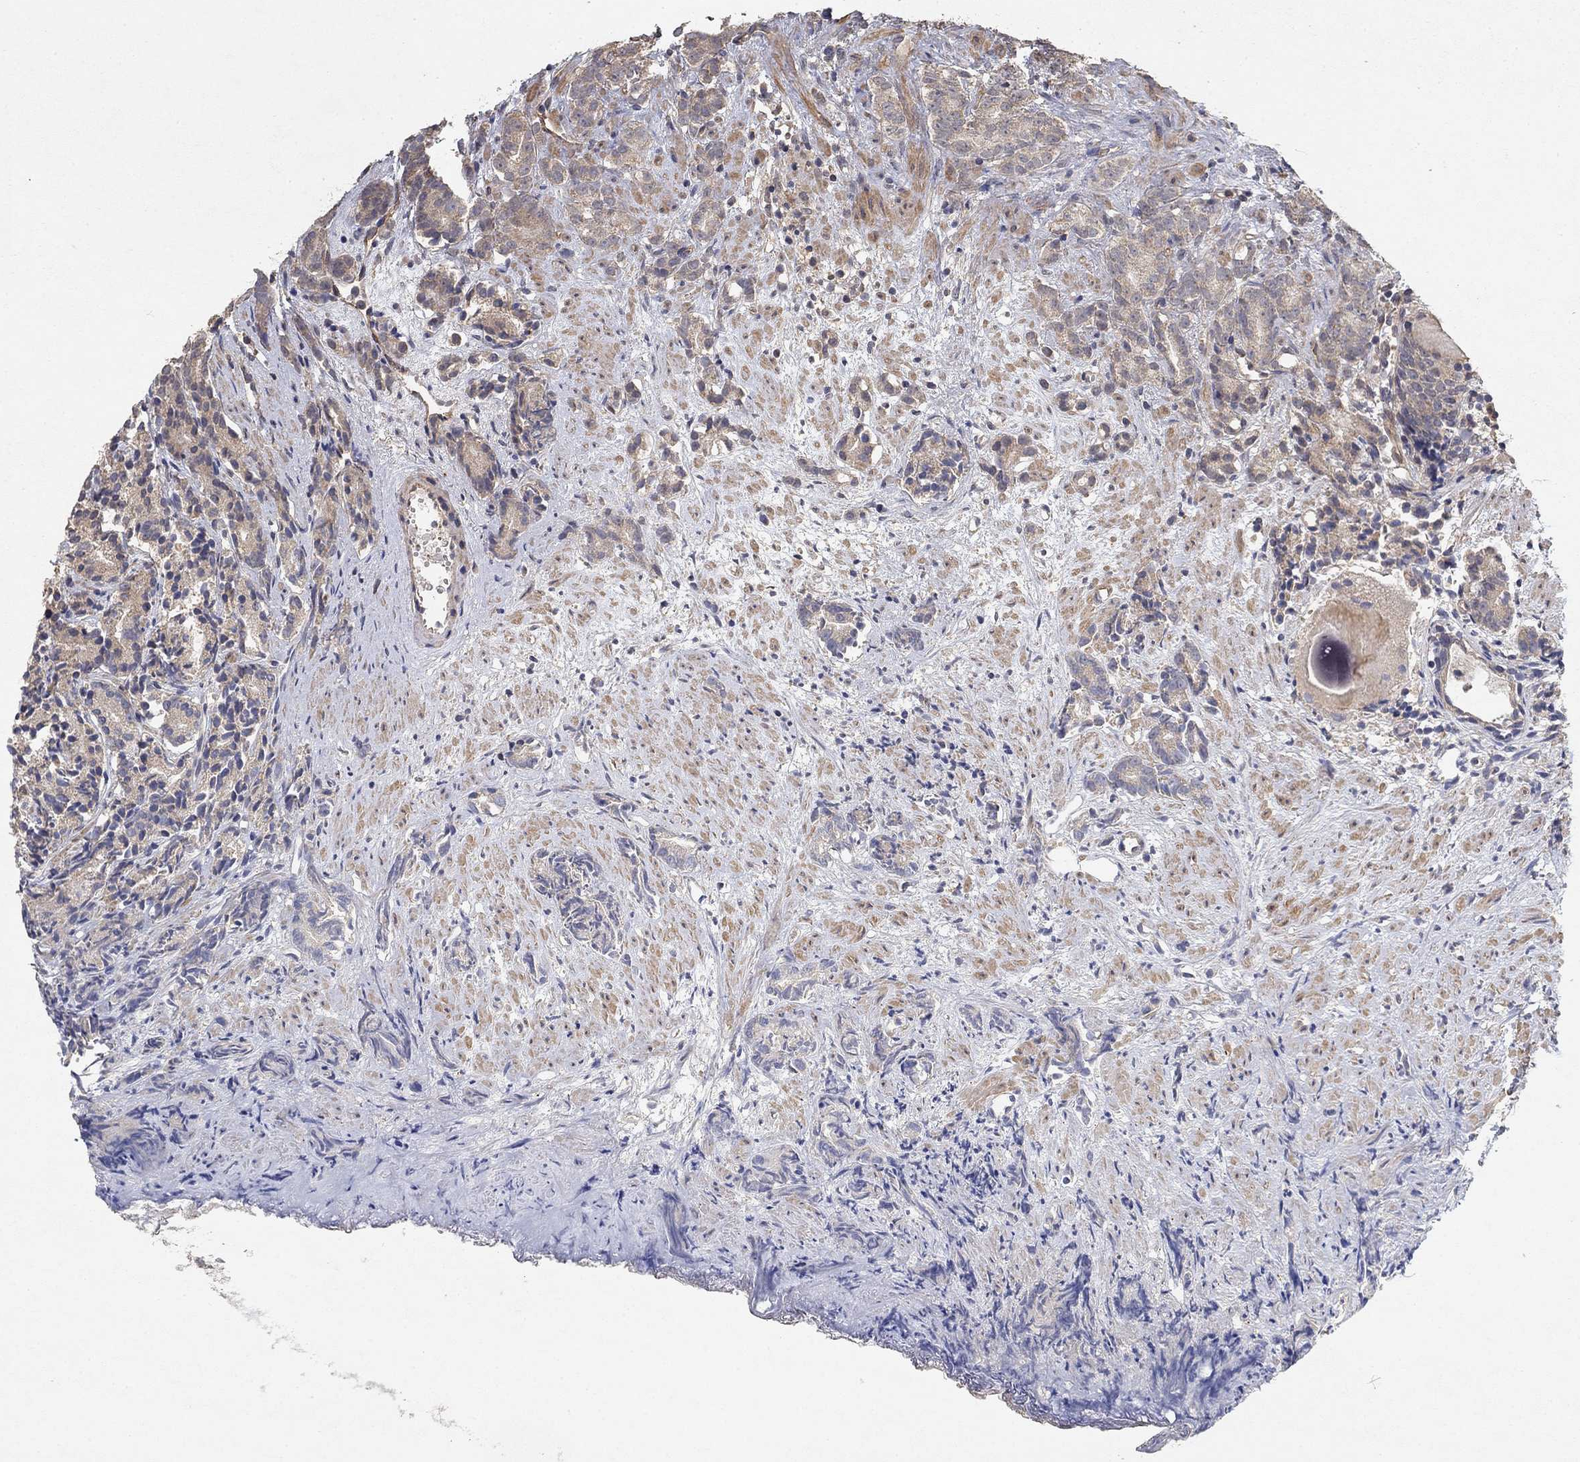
{"staining": {"intensity": "negative", "quantity": "none", "location": "none"}, "tissue": "prostate cancer", "cell_type": "Tumor cells", "image_type": "cancer", "snomed": [{"axis": "morphology", "description": "Adenocarcinoma, High grade"}, {"axis": "topography", "description": "Prostate"}], "caption": "Immunohistochemistry (IHC) photomicrograph of human prostate cancer (high-grade adenocarcinoma) stained for a protein (brown), which demonstrates no expression in tumor cells.", "gene": "MCUR1", "patient": {"sex": "male", "age": 90}}